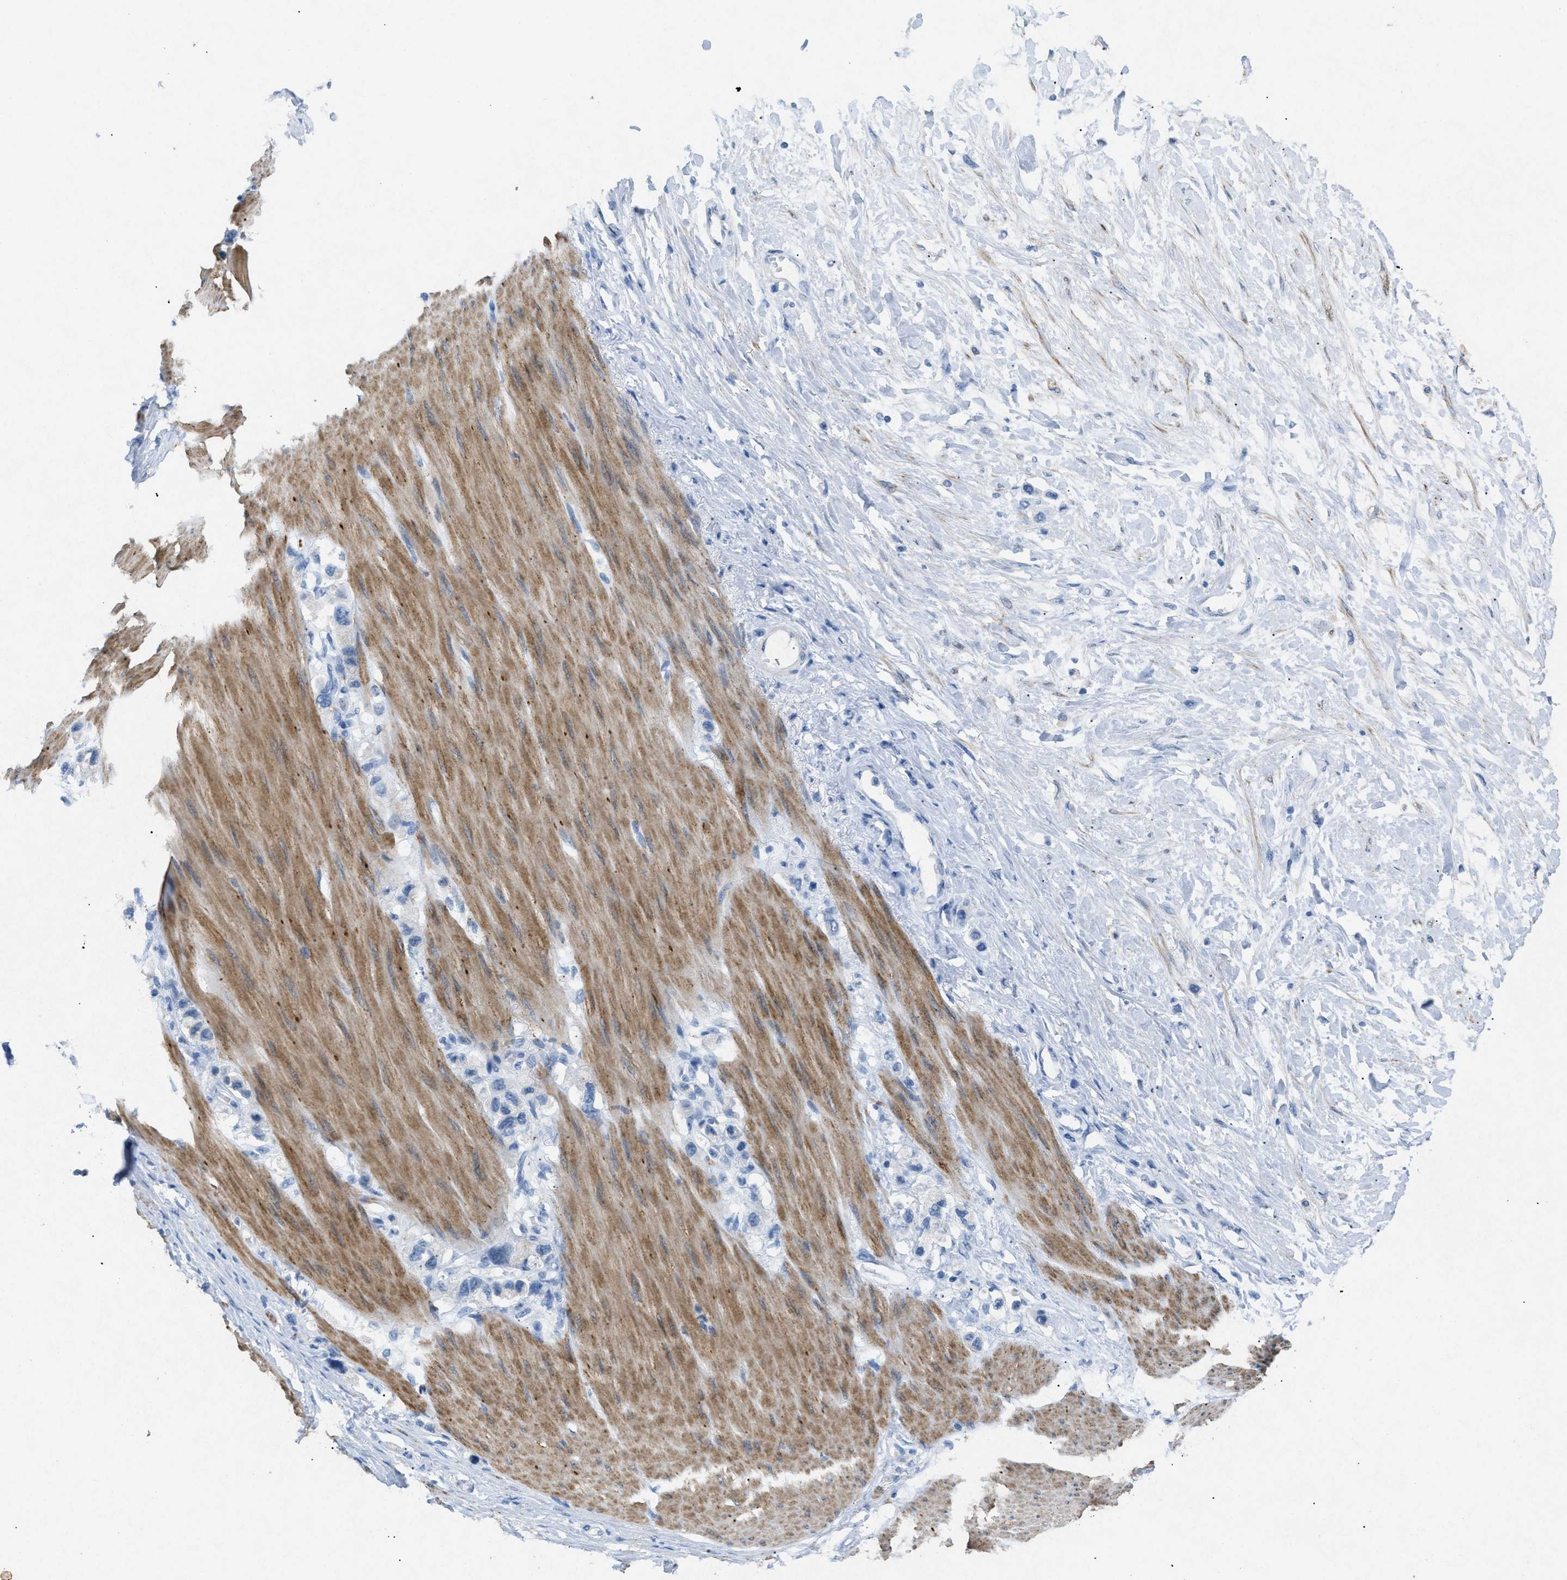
{"staining": {"intensity": "negative", "quantity": "none", "location": "none"}, "tissue": "stomach cancer", "cell_type": "Tumor cells", "image_type": "cancer", "snomed": [{"axis": "morphology", "description": "Adenocarcinoma, NOS"}, {"axis": "topography", "description": "Stomach"}], "caption": "A photomicrograph of human stomach cancer is negative for staining in tumor cells. (IHC, brightfield microscopy, high magnification).", "gene": "TASOR", "patient": {"sex": "female", "age": 65}}